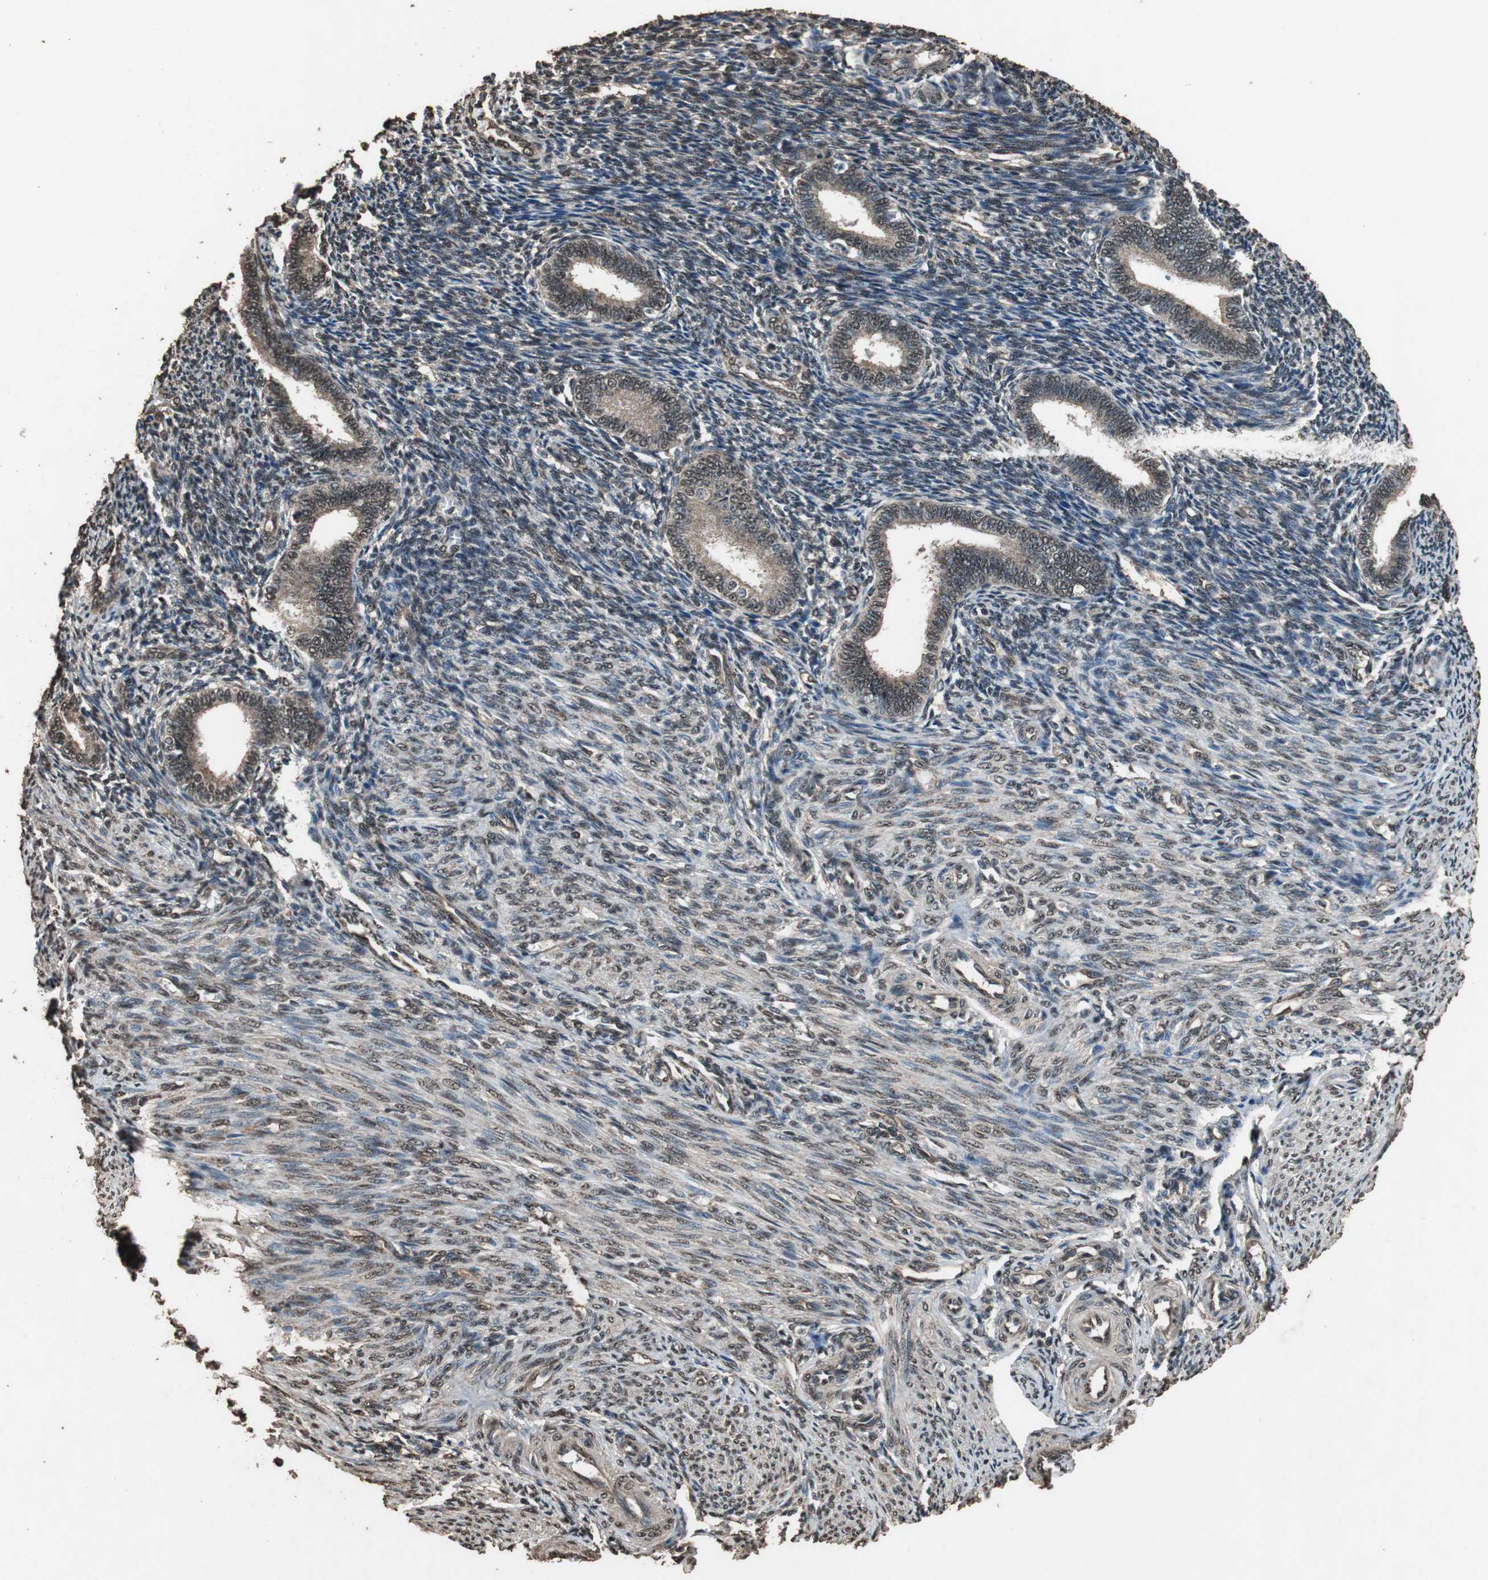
{"staining": {"intensity": "strong", "quantity": ">75%", "location": "nuclear"}, "tissue": "endometrium", "cell_type": "Cells in endometrial stroma", "image_type": "normal", "snomed": [{"axis": "morphology", "description": "Normal tissue, NOS"}, {"axis": "topography", "description": "Endometrium"}], "caption": "Protein staining of normal endometrium reveals strong nuclear positivity in about >75% of cells in endometrial stroma.", "gene": "PPP1R13B", "patient": {"sex": "female", "age": 27}}